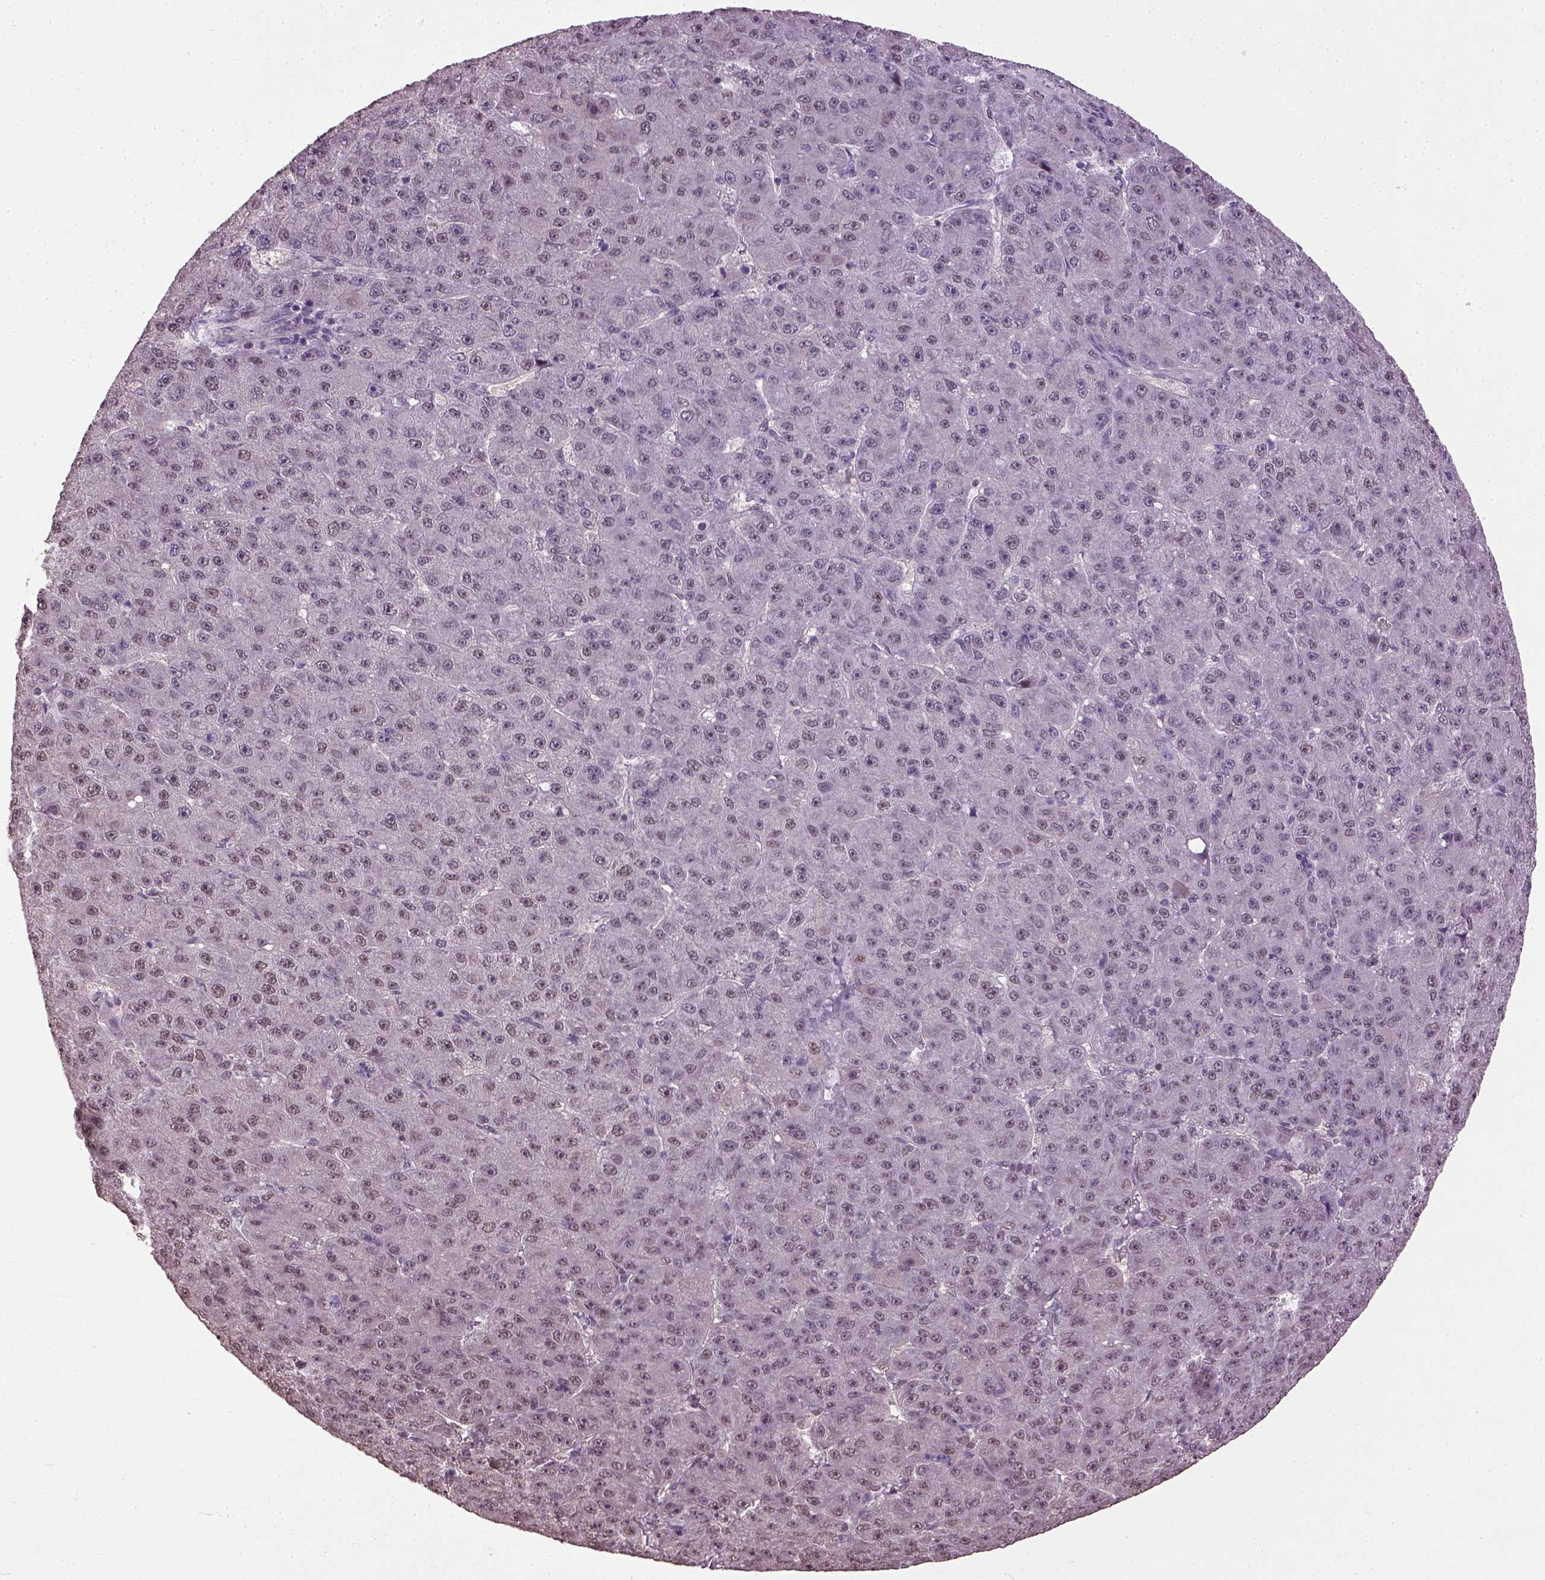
{"staining": {"intensity": "weak", "quantity": ">75%", "location": "nuclear"}, "tissue": "liver cancer", "cell_type": "Tumor cells", "image_type": "cancer", "snomed": [{"axis": "morphology", "description": "Carcinoma, Hepatocellular, NOS"}, {"axis": "topography", "description": "Liver"}], "caption": "A histopathology image of human liver hepatocellular carcinoma stained for a protein demonstrates weak nuclear brown staining in tumor cells.", "gene": "UBA3", "patient": {"sex": "male", "age": 67}}